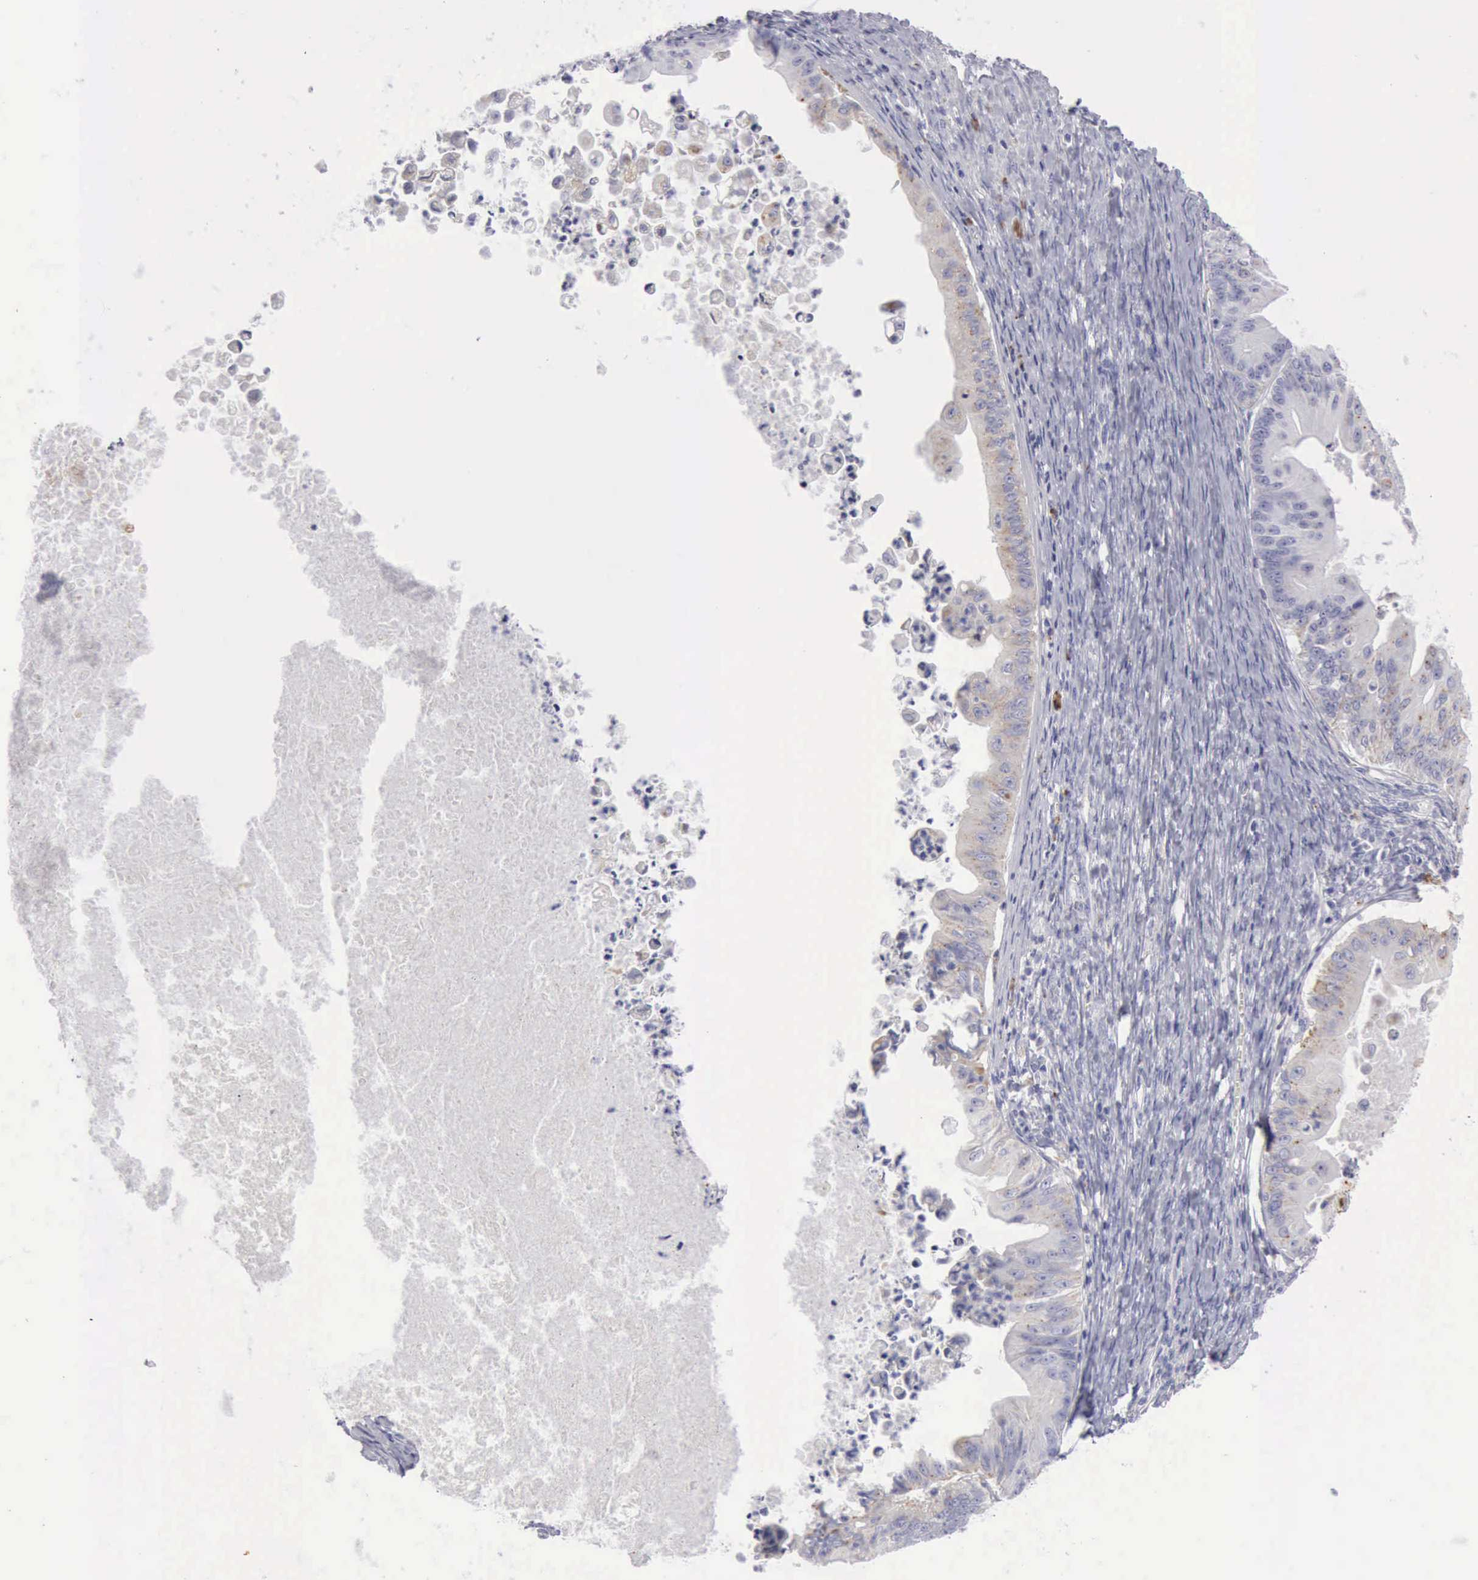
{"staining": {"intensity": "negative", "quantity": "none", "location": "none"}, "tissue": "ovarian cancer", "cell_type": "Tumor cells", "image_type": "cancer", "snomed": [{"axis": "morphology", "description": "Cystadenocarcinoma, mucinous, NOS"}, {"axis": "topography", "description": "Ovary"}], "caption": "This is an IHC micrograph of ovarian cancer. There is no staining in tumor cells.", "gene": "CTSS", "patient": {"sex": "female", "age": 37}}